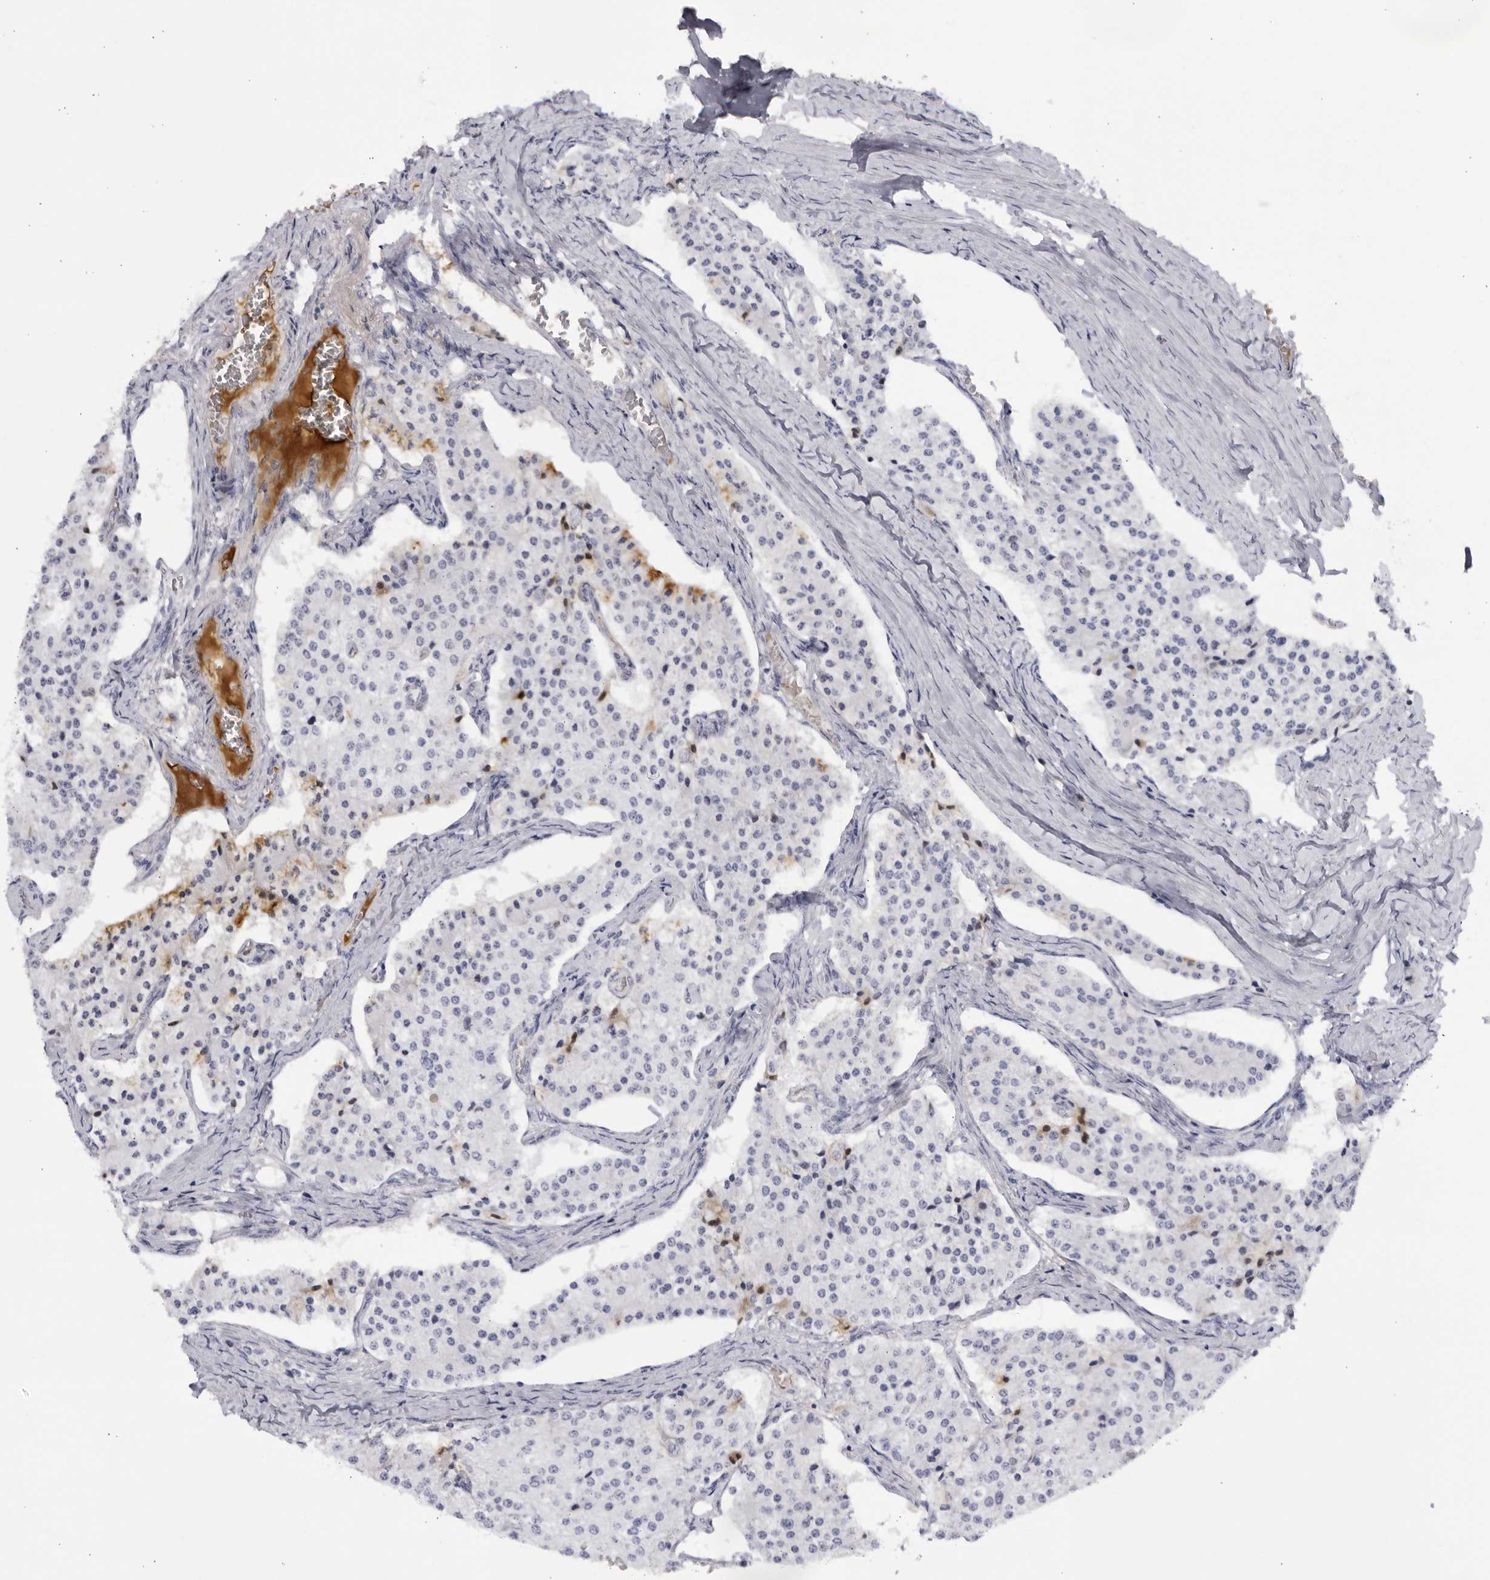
{"staining": {"intensity": "negative", "quantity": "none", "location": "none"}, "tissue": "carcinoid", "cell_type": "Tumor cells", "image_type": "cancer", "snomed": [{"axis": "morphology", "description": "Carcinoid, malignant, NOS"}, {"axis": "topography", "description": "Colon"}], "caption": "Human malignant carcinoid stained for a protein using immunohistochemistry (IHC) exhibits no positivity in tumor cells.", "gene": "CNBD1", "patient": {"sex": "female", "age": 52}}